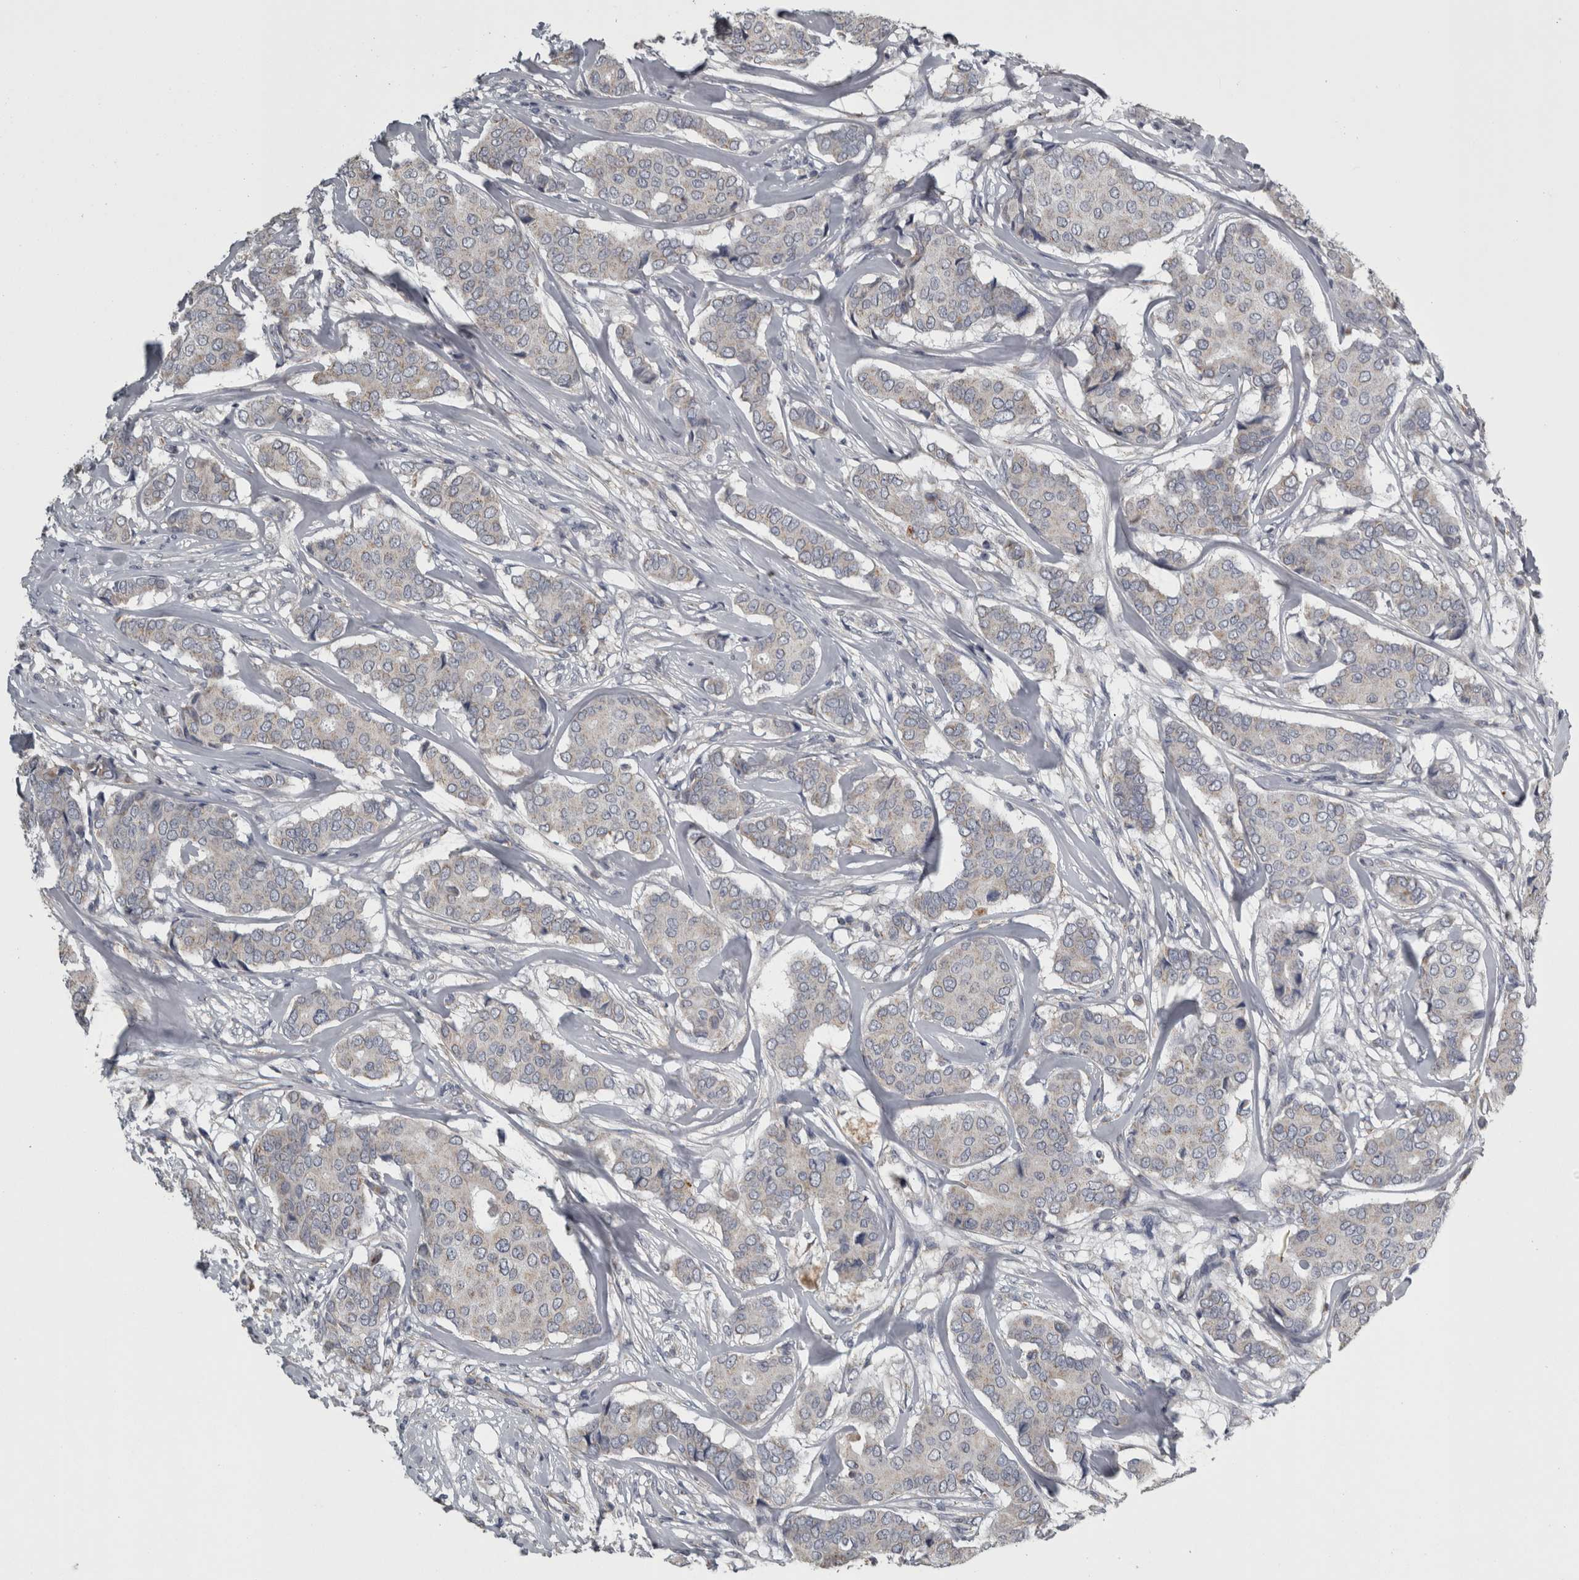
{"staining": {"intensity": "negative", "quantity": "none", "location": "none"}, "tissue": "breast cancer", "cell_type": "Tumor cells", "image_type": "cancer", "snomed": [{"axis": "morphology", "description": "Duct carcinoma"}, {"axis": "topography", "description": "Breast"}], "caption": "The immunohistochemistry histopathology image has no significant staining in tumor cells of breast cancer (intraductal carcinoma) tissue.", "gene": "FRK", "patient": {"sex": "female", "age": 75}}